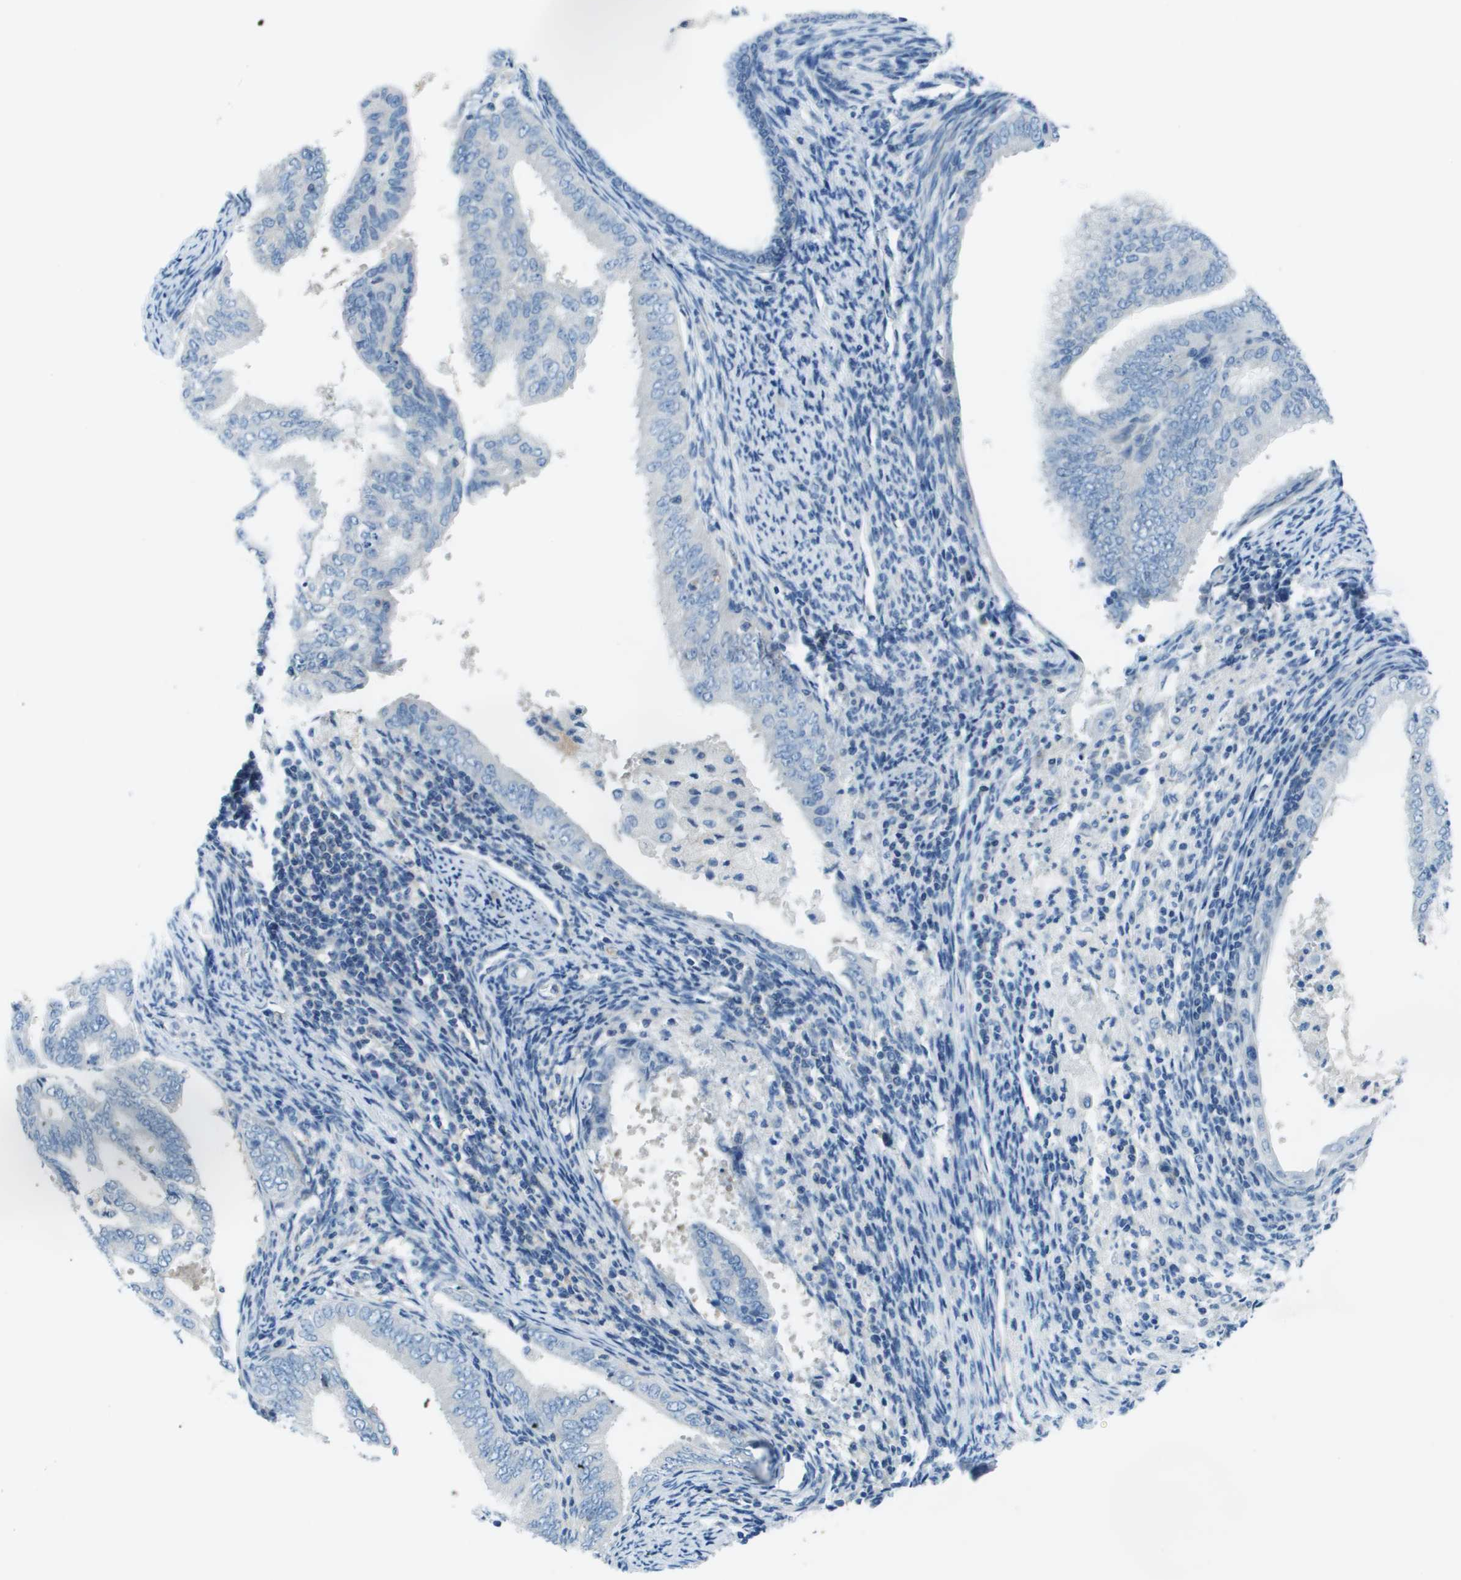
{"staining": {"intensity": "negative", "quantity": "none", "location": "none"}, "tissue": "endometrial cancer", "cell_type": "Tumor cells", "image_type": "cancer", "snomed": [{"axis": "morphology", "description": "Adenocarcinoma, NOS"}, {"axis": "topography", "description": "Endometrium"}], "caption": "A histopathology image of endometrial cancer (adenocarcinoma) stained for a protein displays no brown staining in tumor cells. (Immunohistochemistry, brightfield microscopy, high magnification).", "gene": "STIP1", "patient": {"sex": "female", "age": 58}}